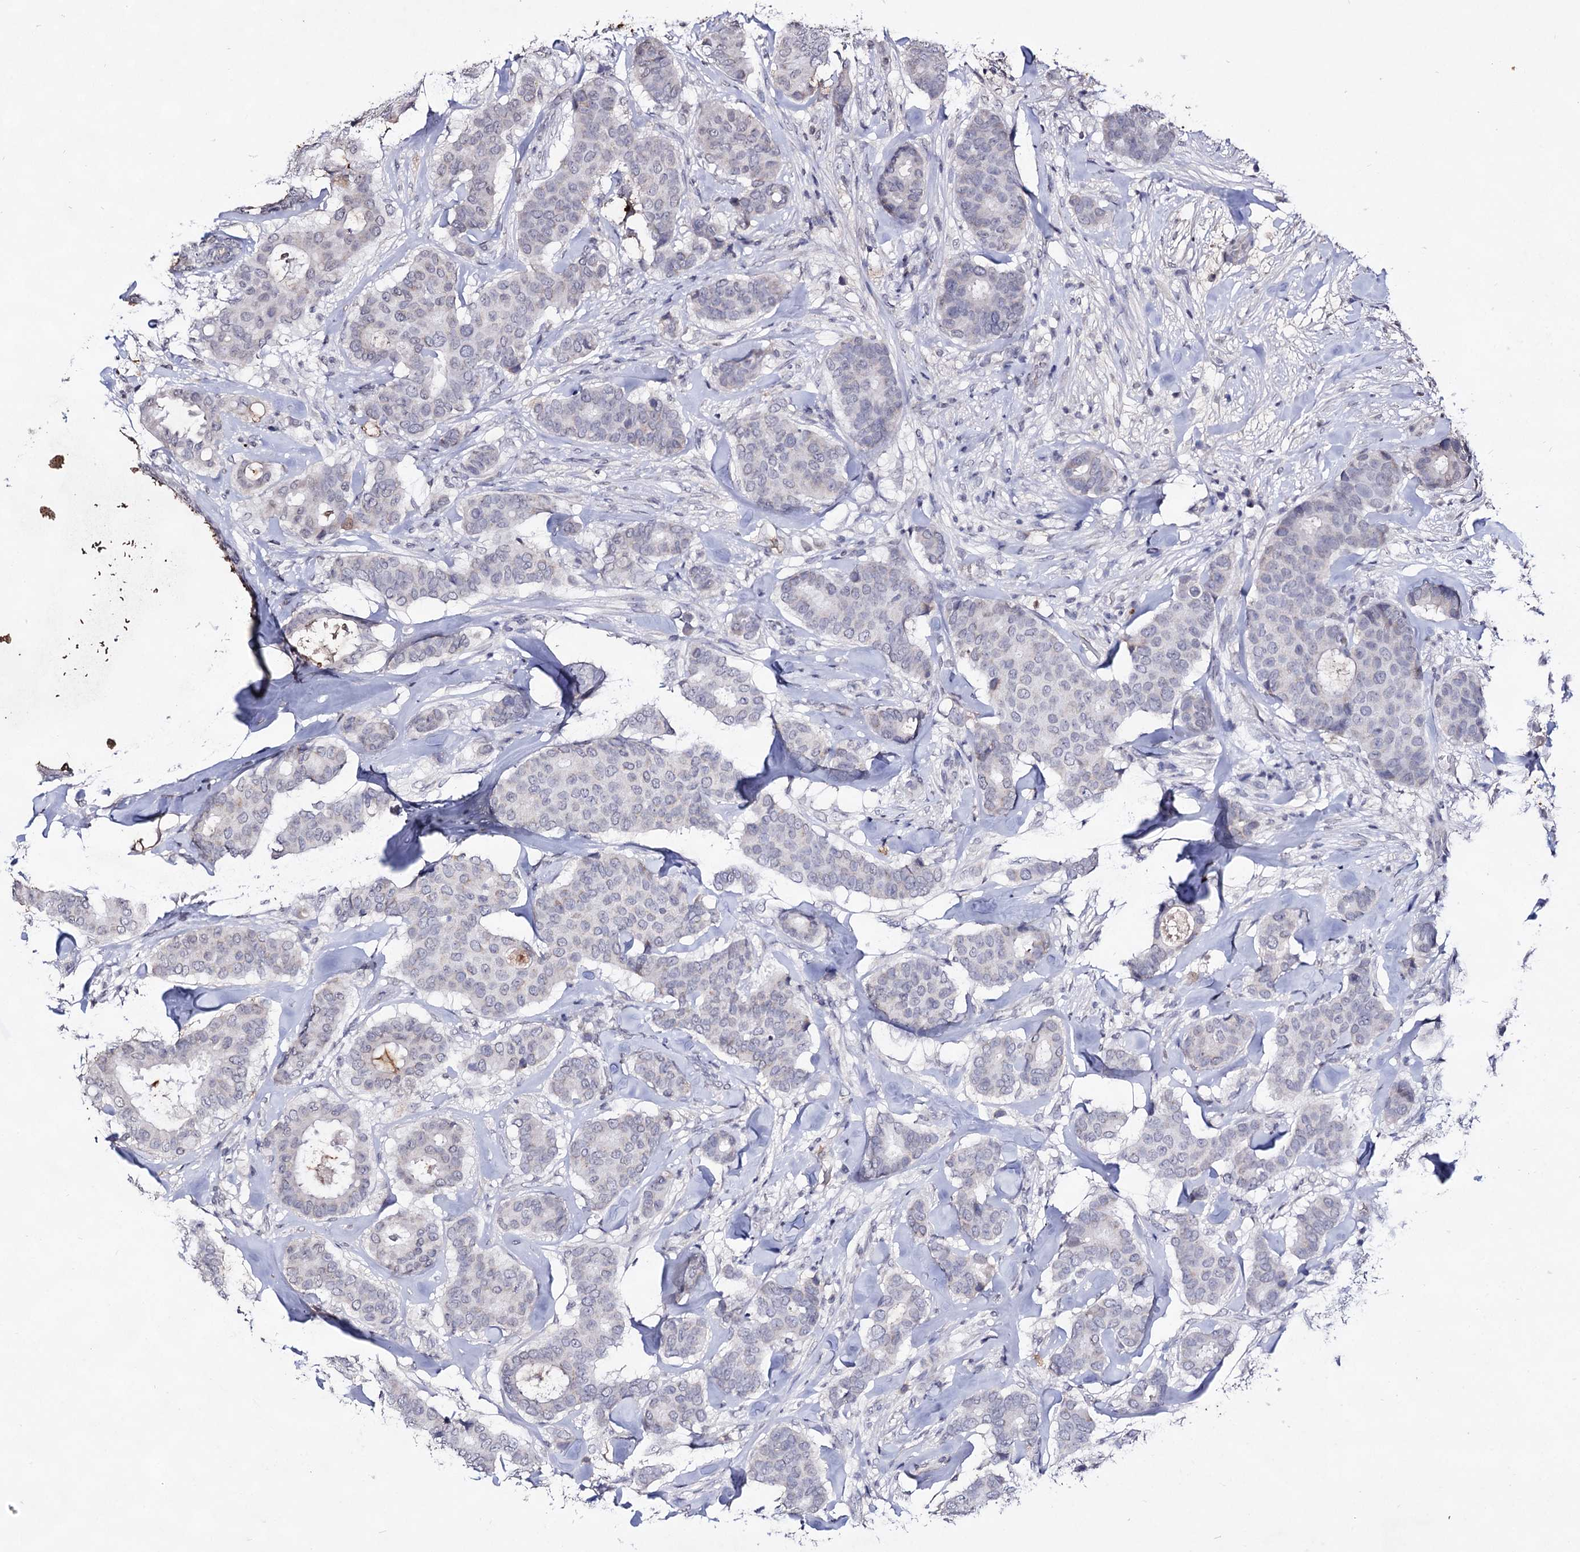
{"staining": {"intensity": "negative", "quantity": "none", "location": "none"}, "tissue": "breast cancer", "cell_type": "Tumor cells", "image_type": "cancer", "snomed": [{"axis": "morphology", "description": "Duct carcinoma"}, {"axis": "topography", "description": "Breast"}], "caption": "The histopathology image reveals no staining of tumor cells in invasive ductal carcinoma (breast).", "gene": "PLIN1", "patient": {"sex": "female", "age": 75}}